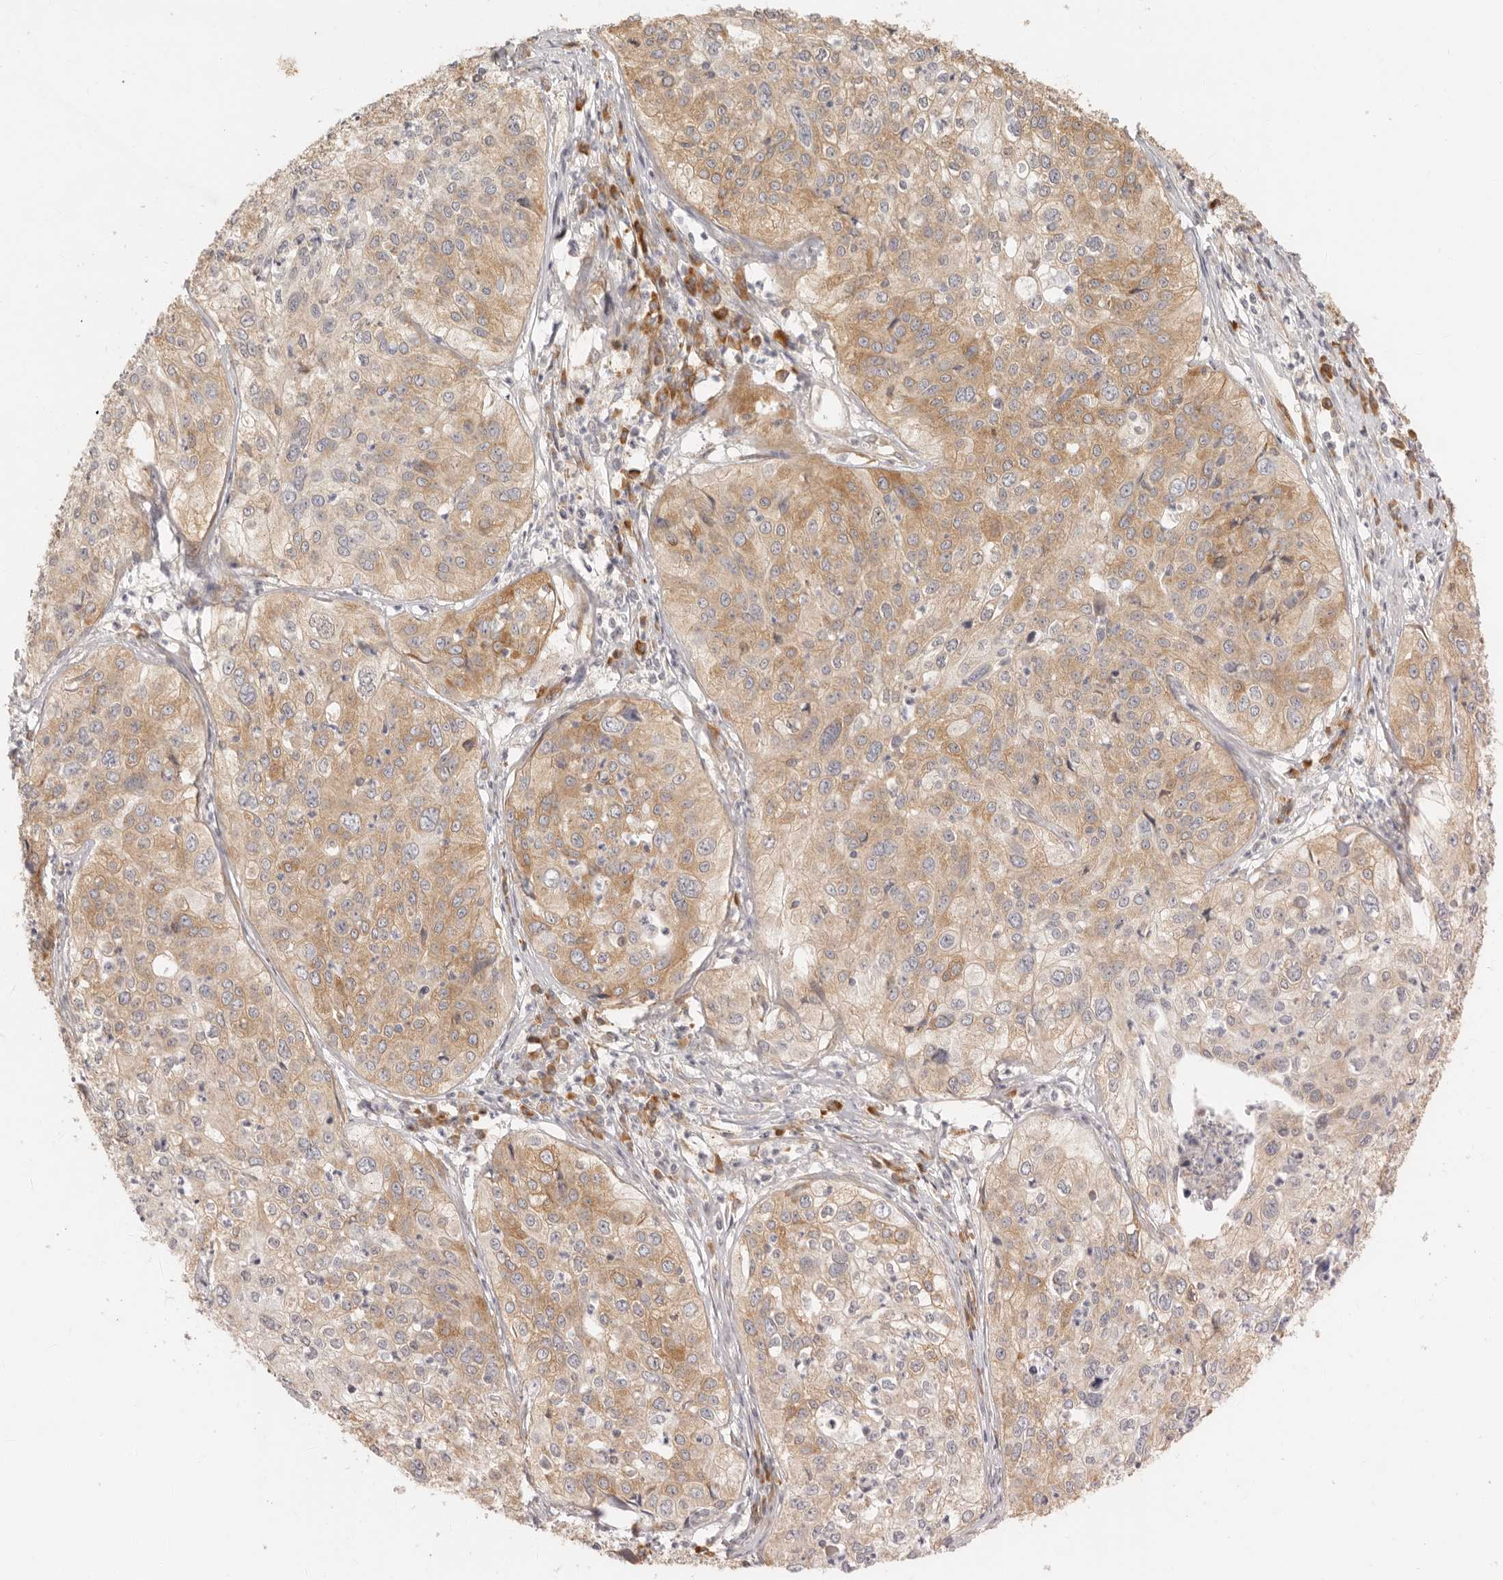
{"staining": {"intensity": "moderate", "quantity": ">75%", "location": "cytoplasmic/membranous"}, "tissue": "cervical cancer", "cell_type": "Tumor cells", "image_type": "cancer", "snomed": [{"axis": "morphology", "description": "Squamous cell carcinoma, NOS"}, {"axis": "topography", "description": "Cervix"}], "caption": "A micrograph of human cervical squamous cell carcinoma stained for a protein reveals moderate cytoplasmic/membranous brown staining in tumor cells. (IHC, brightfield microscopy, high magnification).", "gene": "PABPC4", "patient": {"sex": "female", "age": 31}}